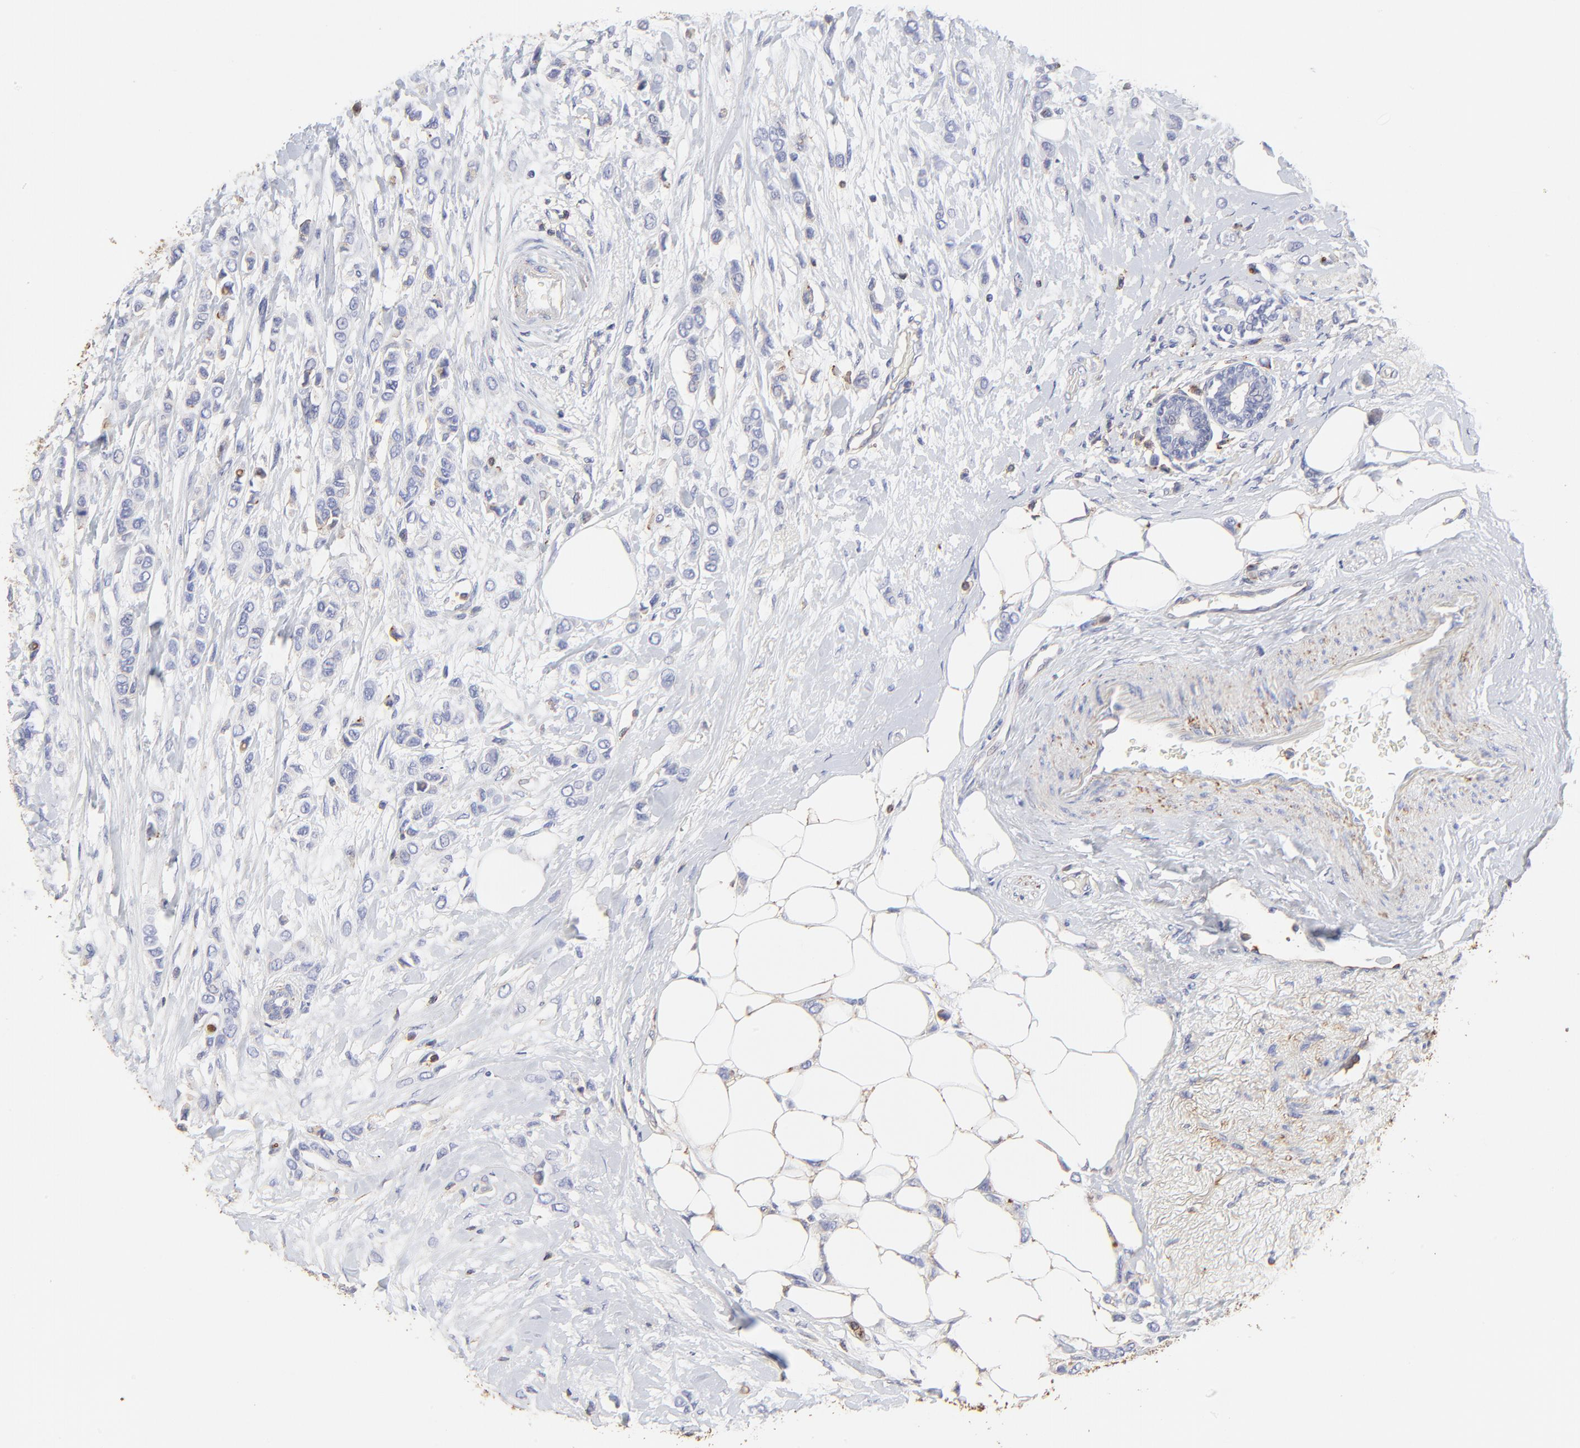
{"staining": {"intensity": "negative", "quantity": "none", "location": "none"}, "tissue": "breast cancer", "cell_type": "Tumor cells", "image_type": "cancer", "snomed": [{"axis": "morphology", "description": "Lobular carcinoma"}, {"axis": "topography", "description": "Breast"}], "caption": "Human breast lobular carcinoma stained for a protein using IHC exhibits no expression in tumor cells.", "gene": "ANXA6", "patient": {"sex": "female", "age": 51}}